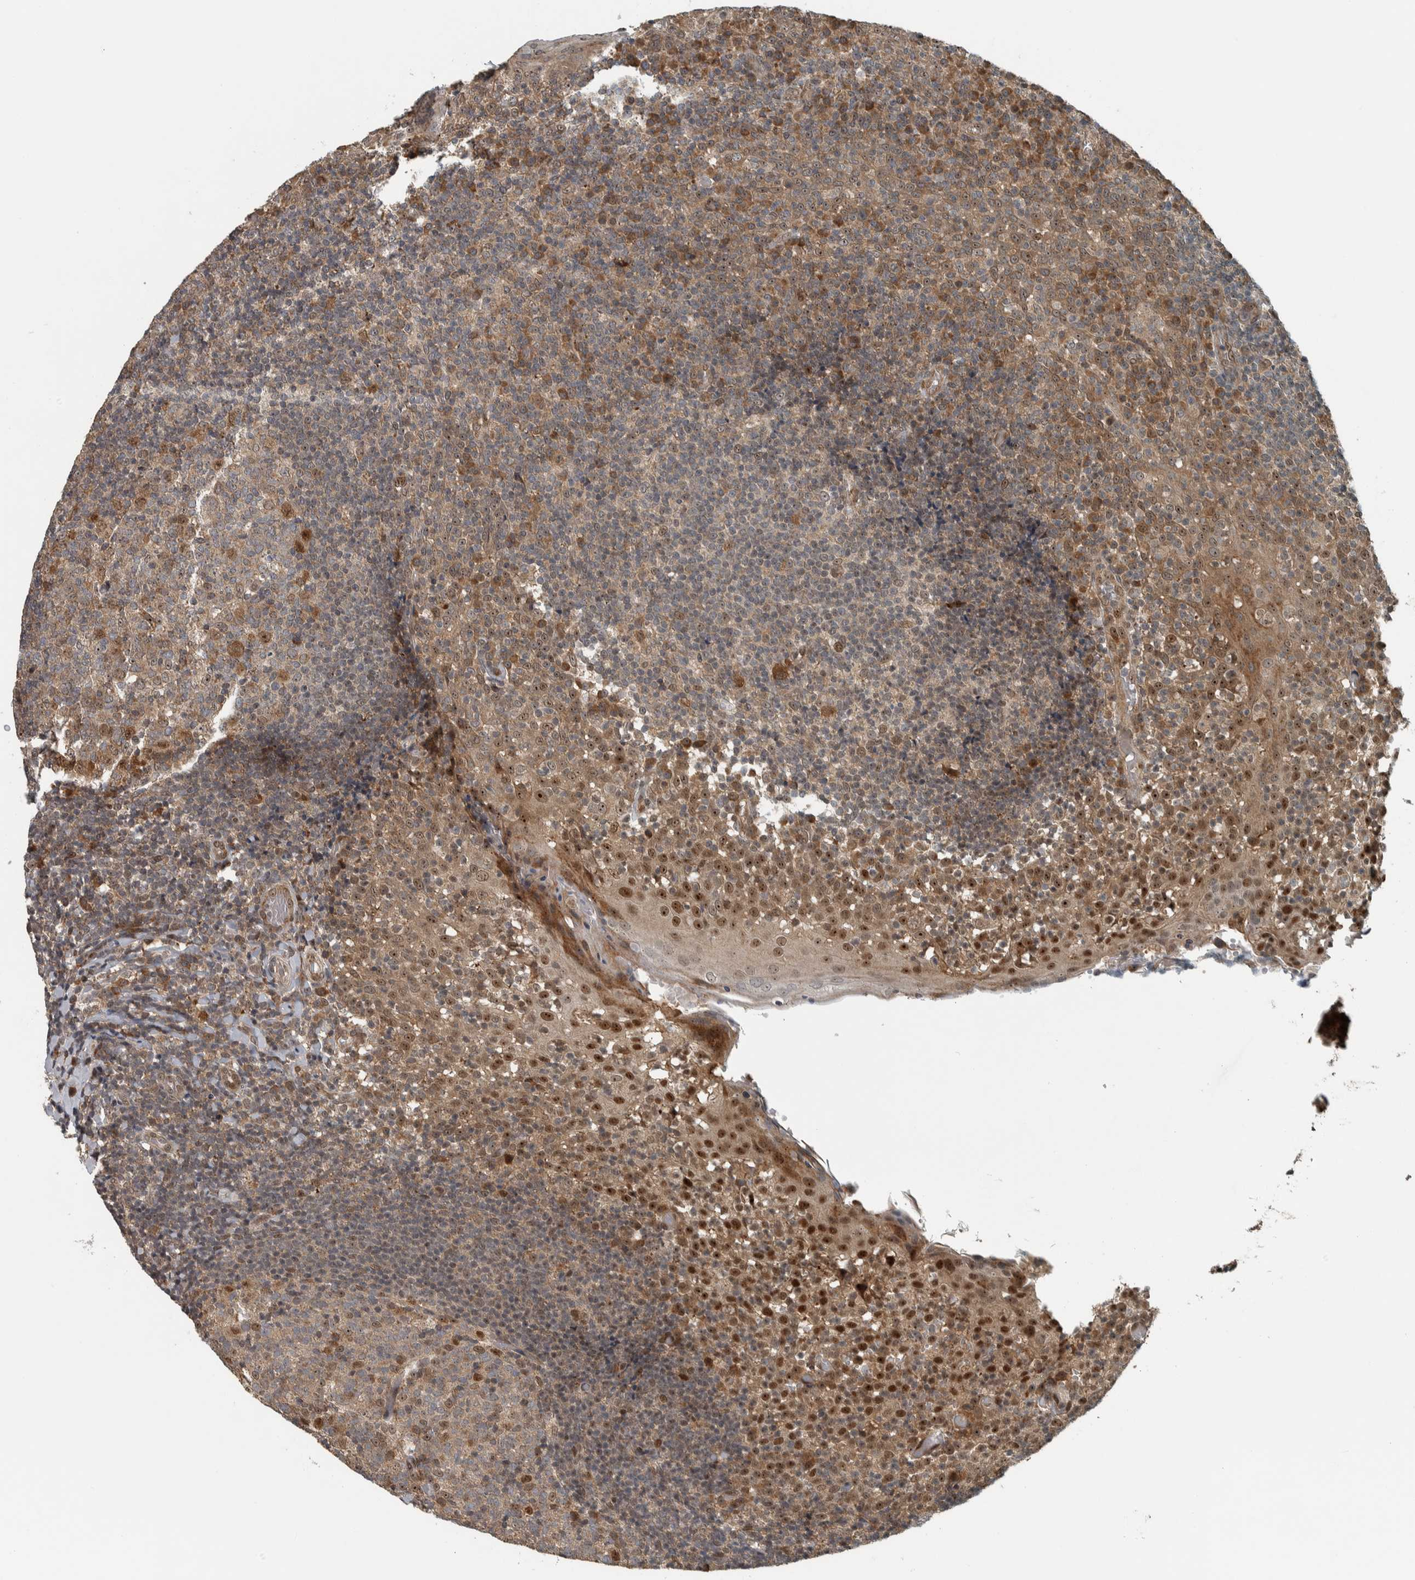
{"staining": {"intensity": "moderate", "quantity": "<25%", "location": "nuclear"}, "tissue": "tonsil", "cell_type": "Germinal center cells", "image_type": "normal", "snomed": [{"axis": "morphology", "description": "Normal tissue, NOS"}, {"axis": "topography", "description": "Tonsil"}], "caption": "Protein staining reveals moderate nuclear staining in about <25% of germinal center cells in normal tonsil. (IHC, brightfield microscopy, high magnification).", "gene": "XPO5", "patient": {"sex": "female", "age": 19}}